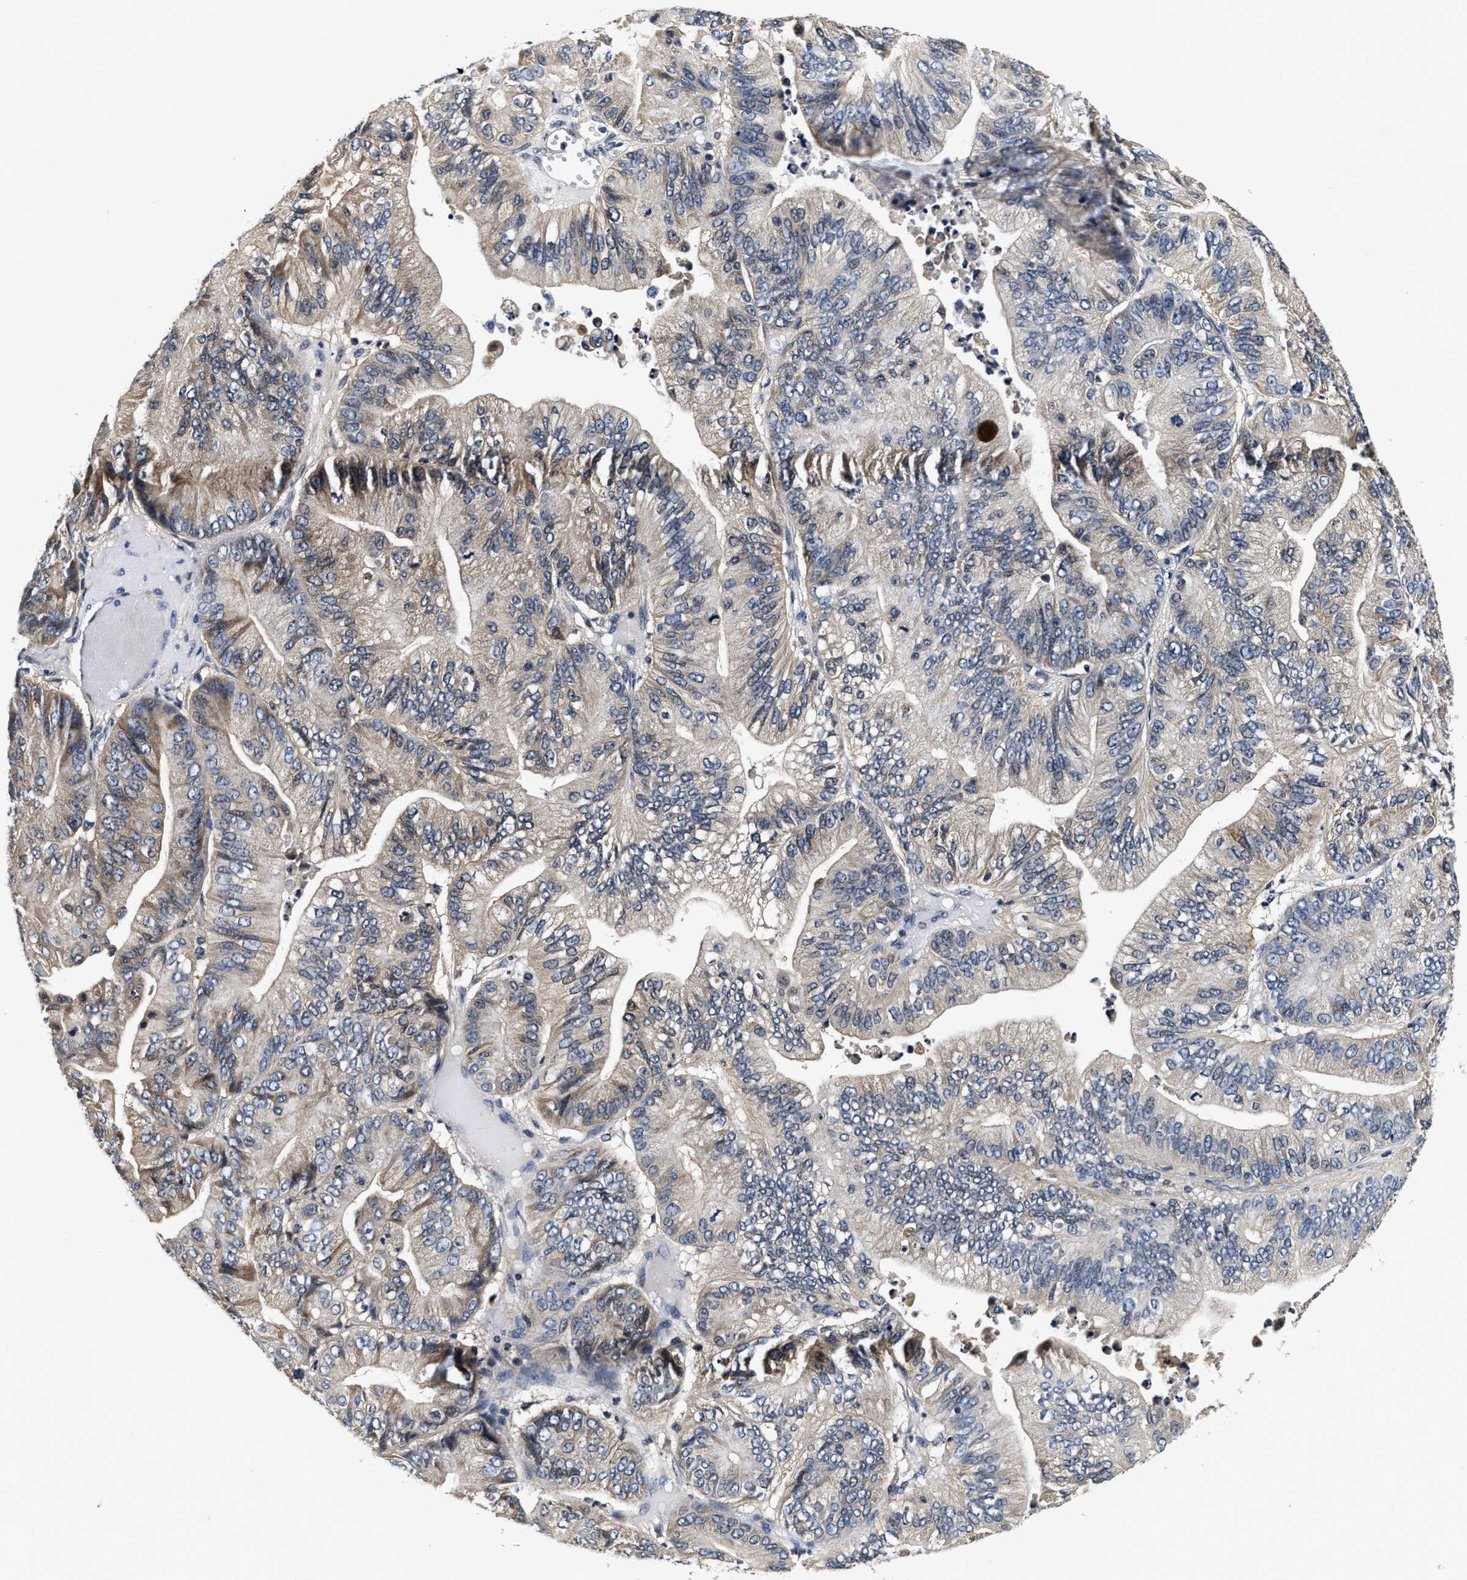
{"staining": {"intensity": "moderate", "quantity": "25%-75%", "location": "cytoplasmic/membranous"}, "tissue": "ovarian cancer", "cell_type": "Tumor cells", "image_type": "cancer", "snomed": [{"axis": "morphology", "description": "Cystadenocarcinoma, mucinous, NOS"}, {"axis": "topography", "description": "Ovary"}], "caption": "Tumor cells show medium levels of moderate cytoplasmic/membranous expression in approximately 25%-75% of cells in human ovarian mucinous cystadenocarcinoma.", "gene": "PHPT1", "patient": {"sex": "female", "age": 61}}